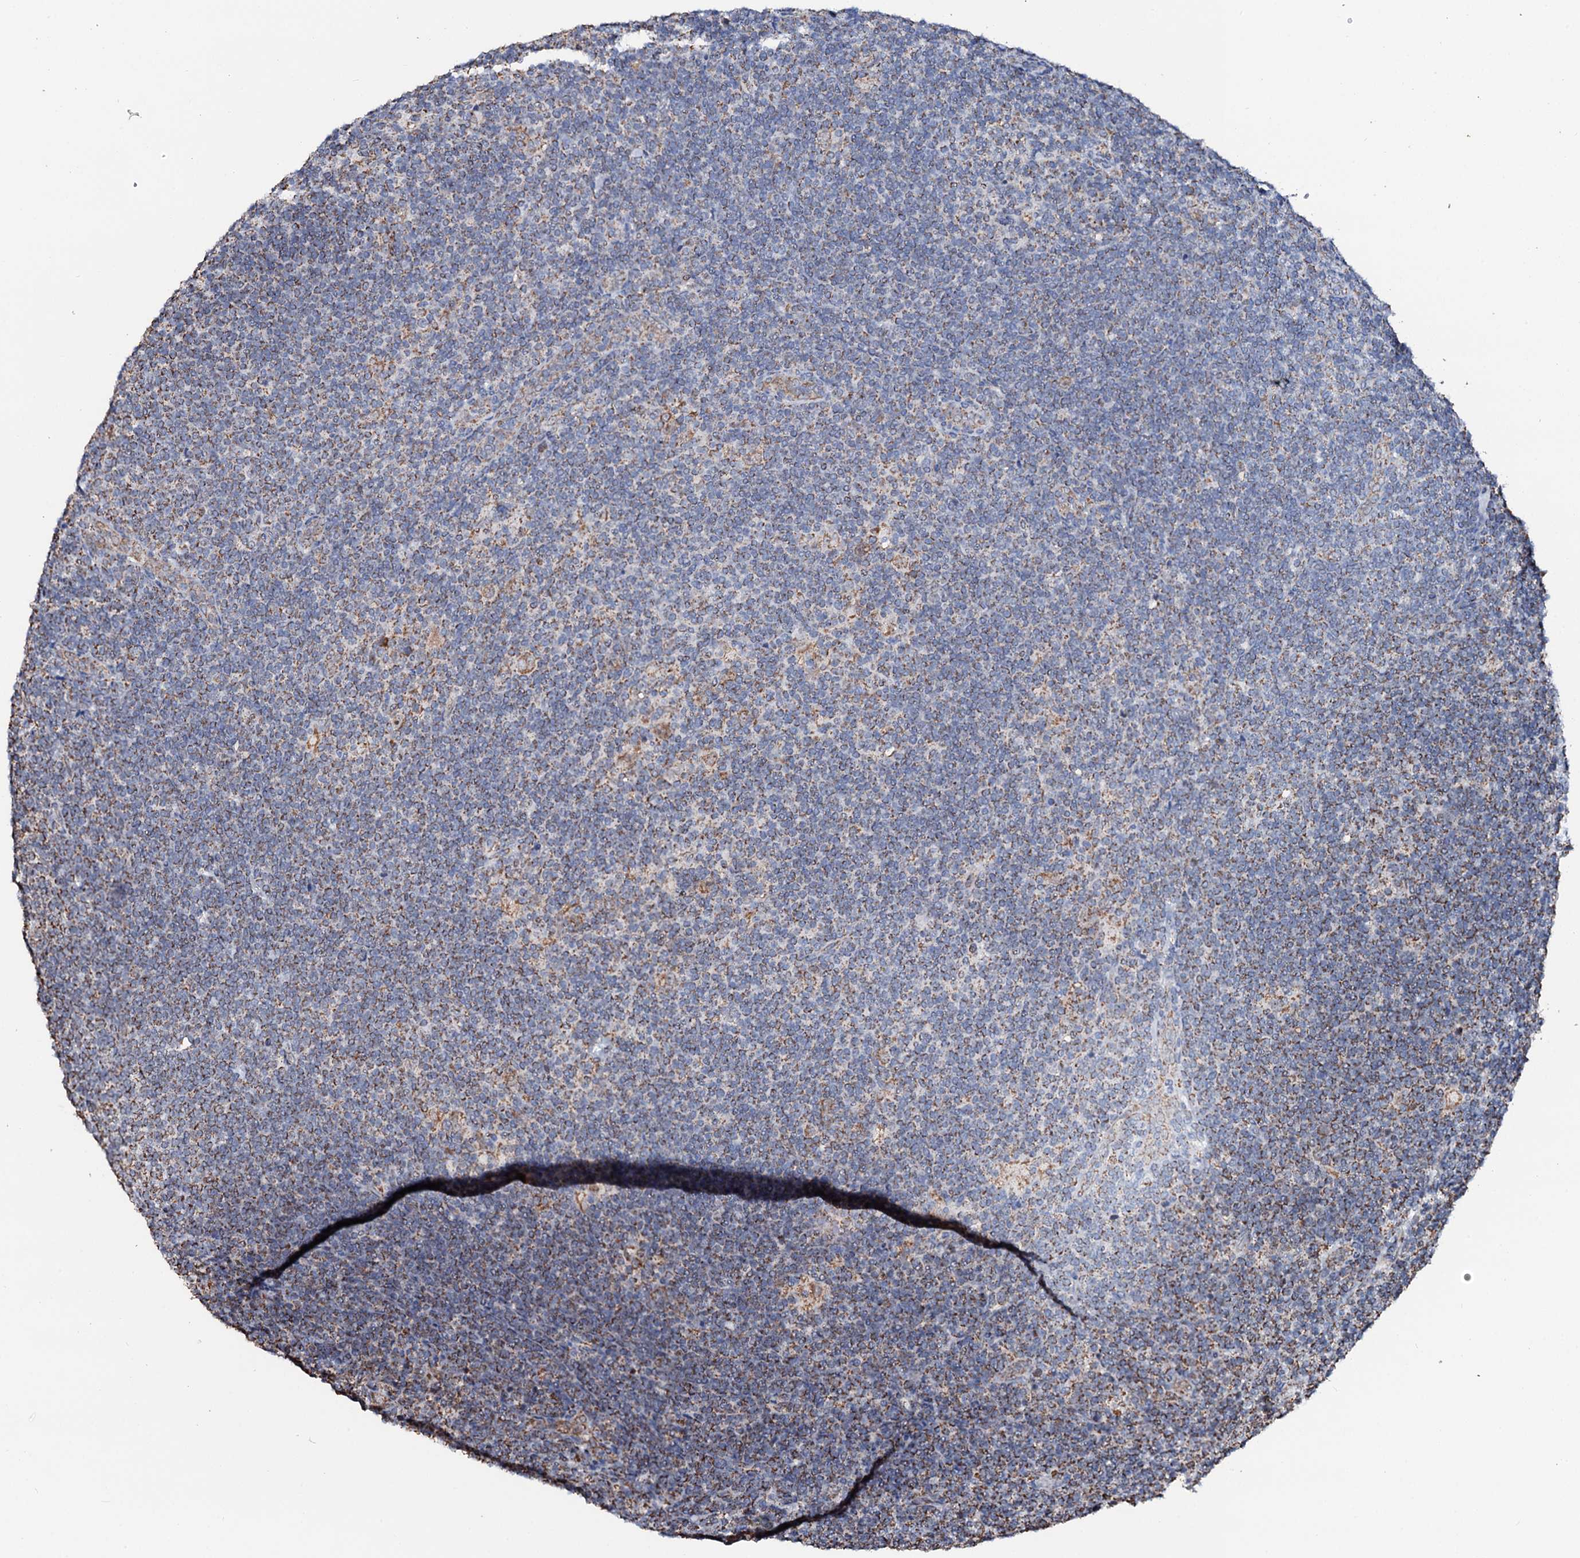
{"staining": {"intensity": "moderate", "quantity": ">75%", "location": "cytoplasmic/membranous"}, "tissue": "lymphoma", "cell_type": "Tumor cells", "image_type": "cancer", "snomed": [{"axis": "morphology", "description": "Hodgkin's disease, NOS"}, {"axis": "topography", "description": "Lymph node"}], "caption": "Immunohistochemistry staining of lymphoma, which shows medium levels of moderate cytoplasmic/membranous positivity in about >75% of tumor cells indicating moderate cytoplasmic/membranous protein positivity. The staining was performed using DAB (brown) for protein detection and nuclei were counterstained in hematoxylin (blue).", "gene": "SECISBP2L", "patient": {"sex": "female", "age": 57}}